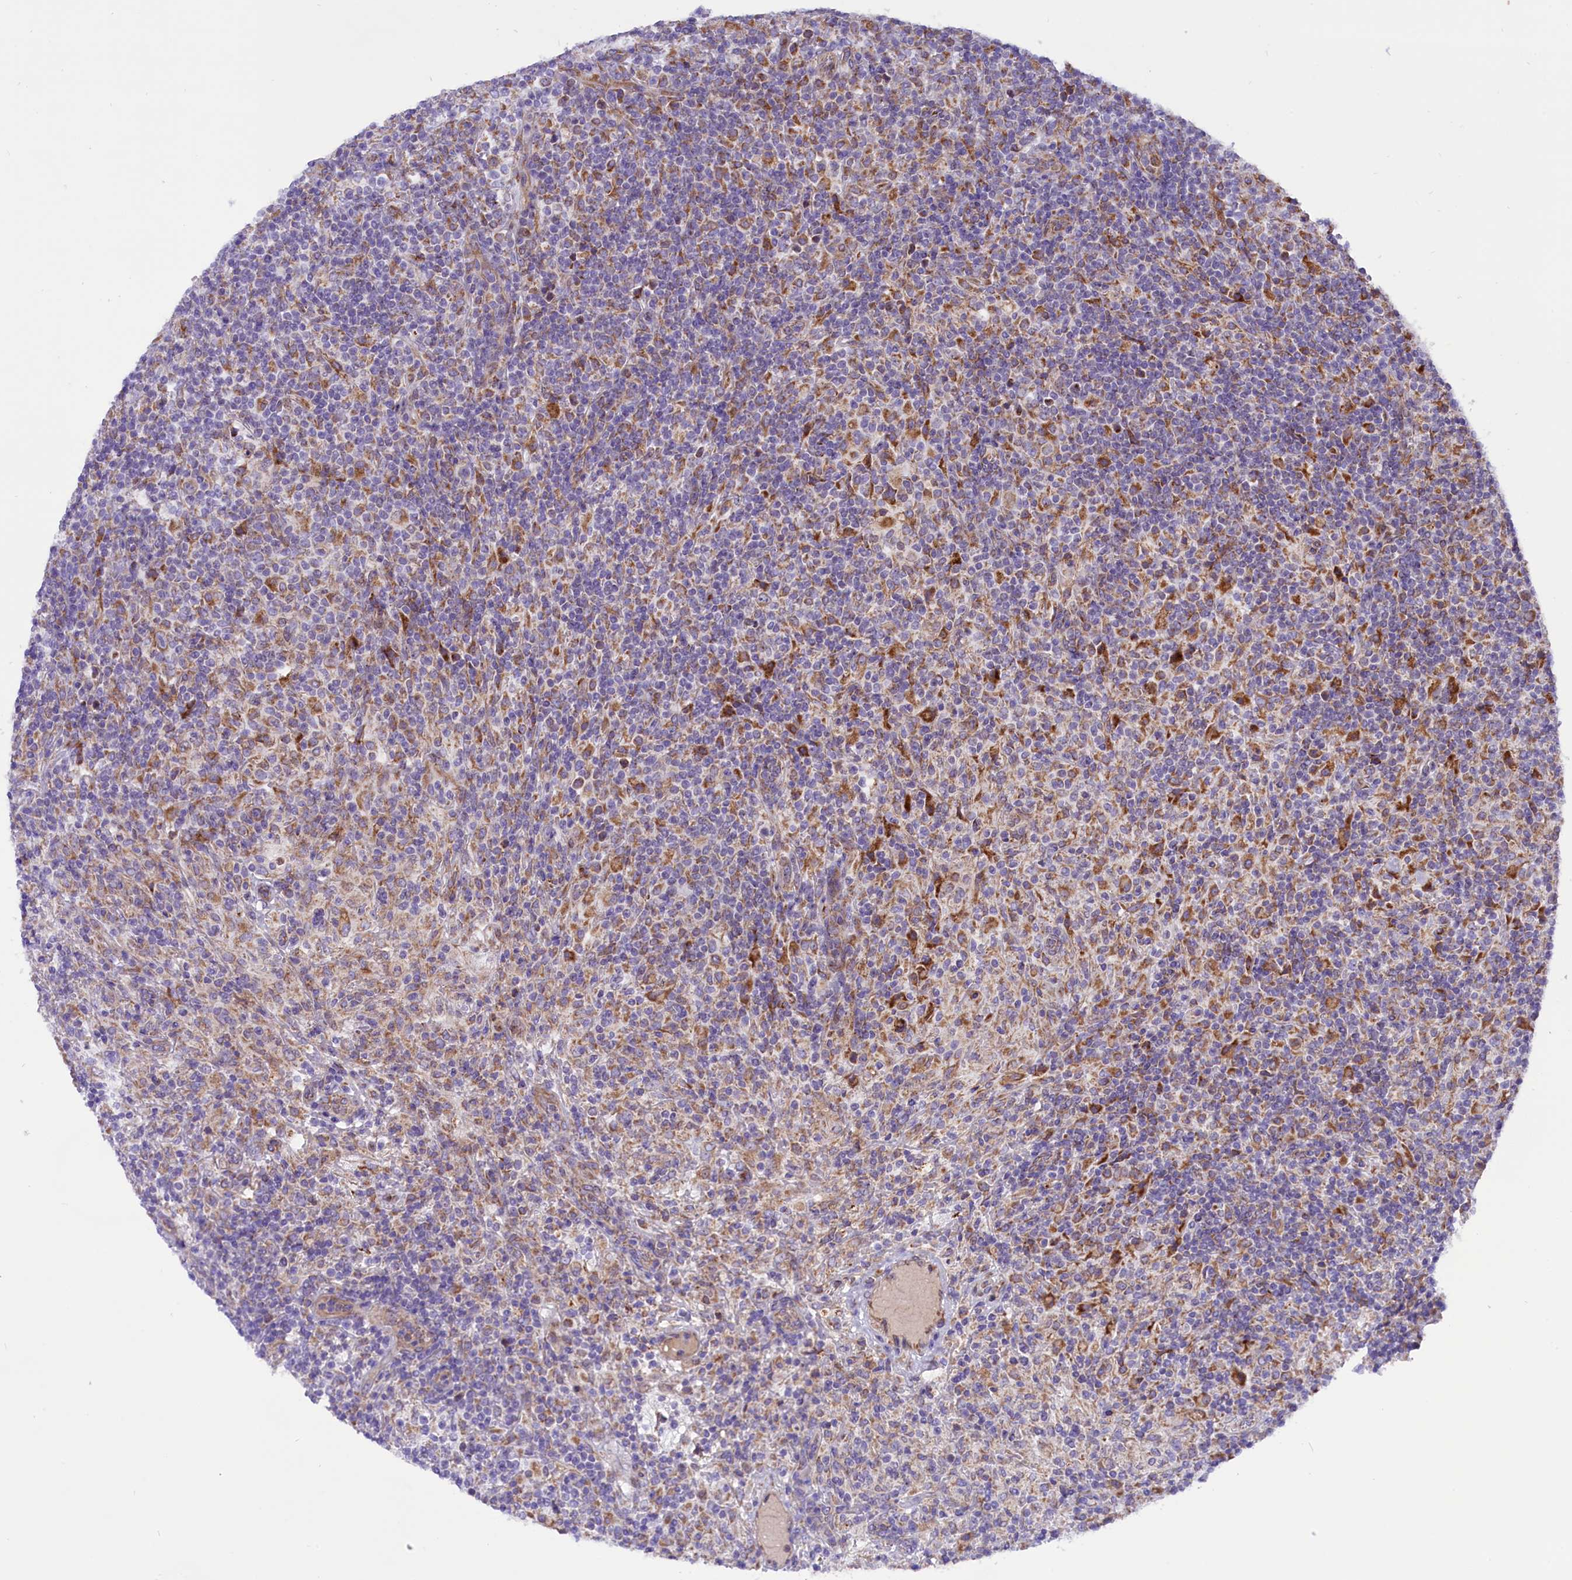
{"staining": {"intensity": "weak", "quantity": "<25%", "location": "cytoplasmic/membranous"}, "tissue": "lymphoma", "cell_type": "Tumor cells", "image_type": "cancer", "snomed": [{"axis": "morphology", "description": "Hodgkin's disease, NOS"}, {"axis": "topography", "description": "Lymph node"}], "caption": "Image shows no significant protein positivity in tumor cells of lymphoma.", "gene": "PTPRU", "patient": {"sex": "male", "age": 70}}